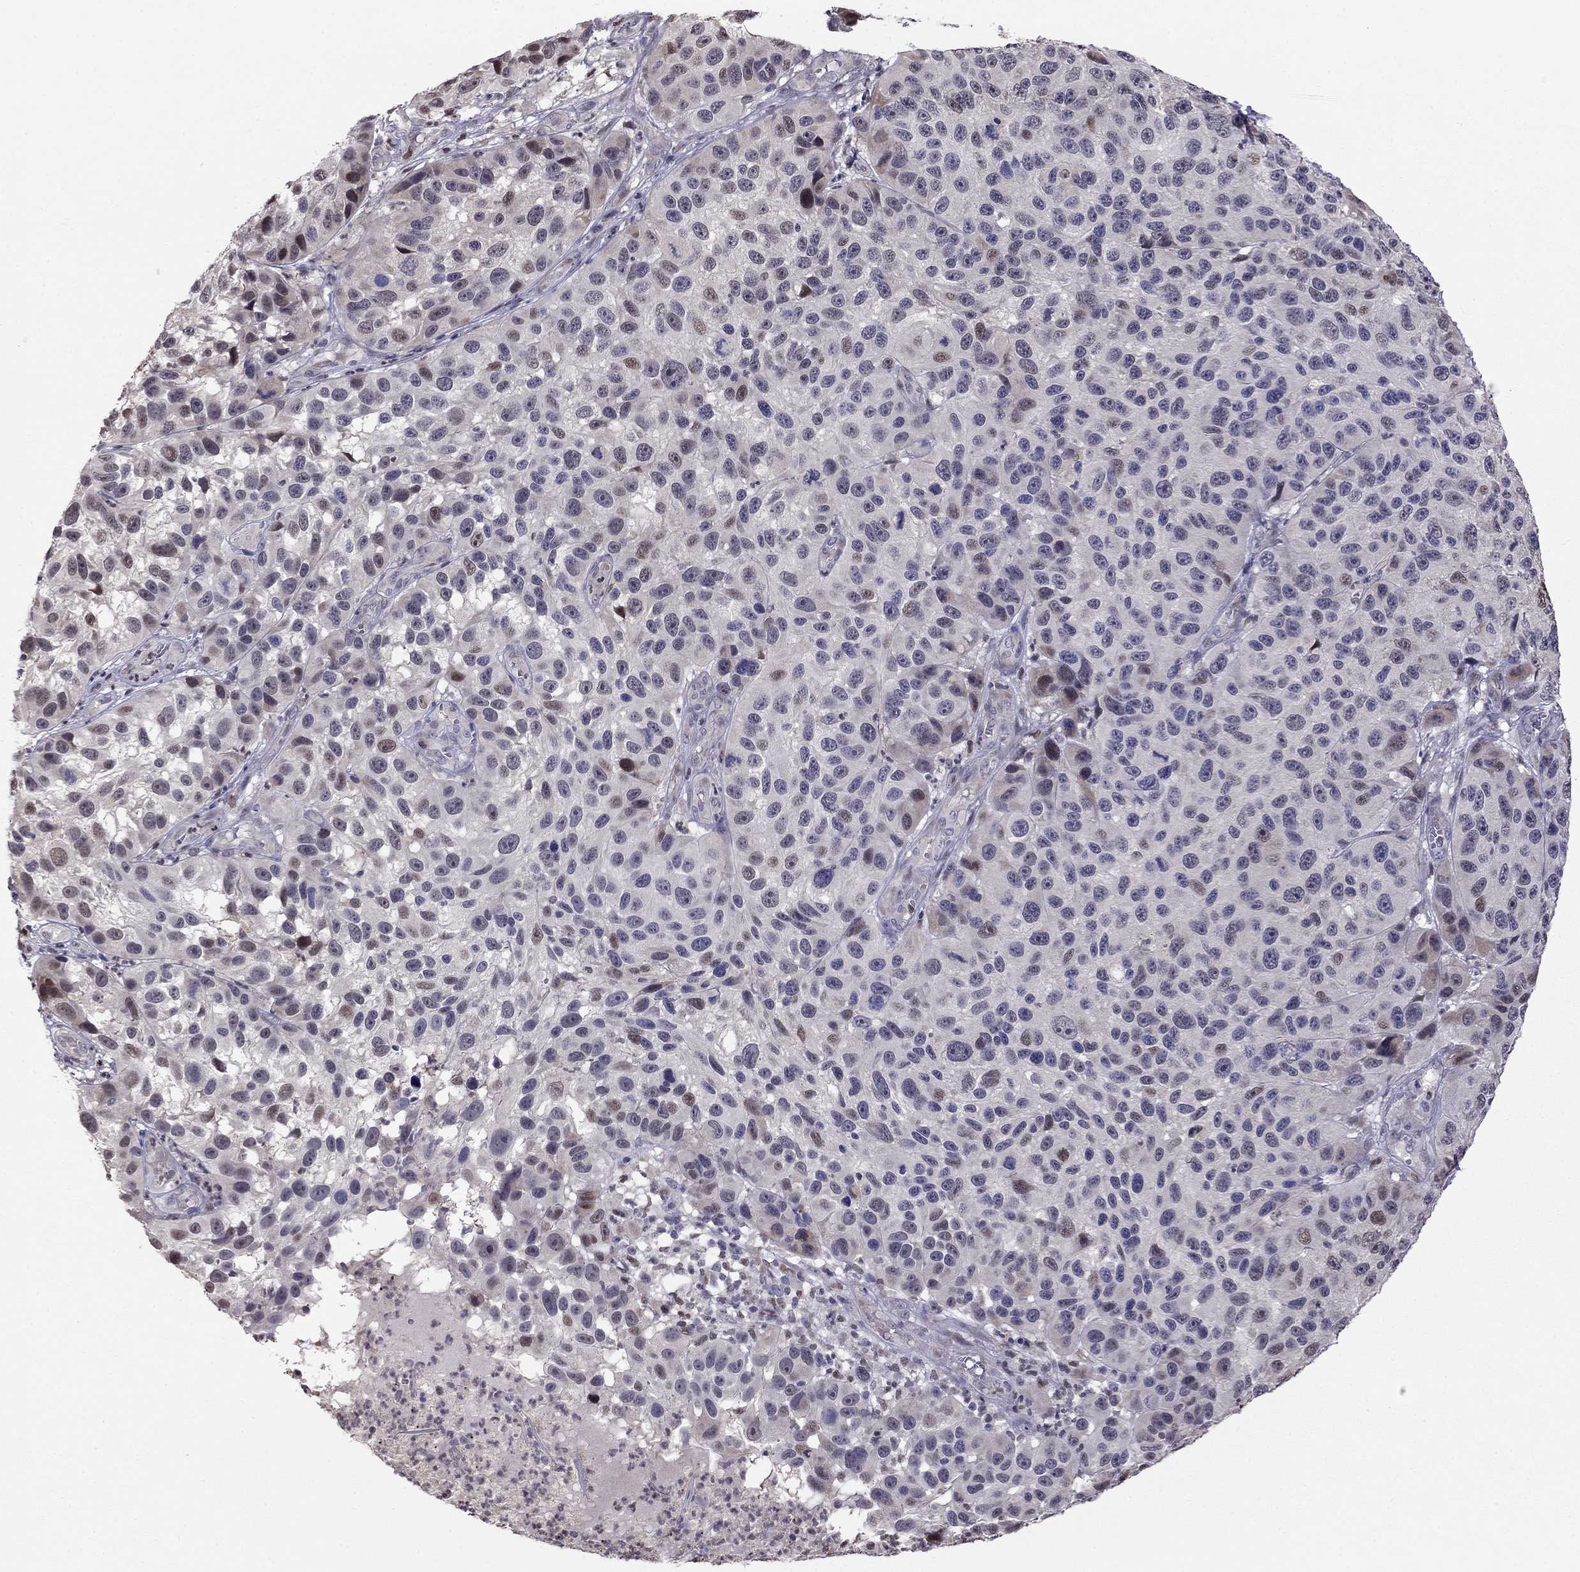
{"staining": {"intensity": "moderate", "quantity": "<25%", "location": "nuclear"}, "tissue": "melanoma", "cell_type": "Tumor cells", "image_type": "cancer", "snomed": [{"axis": "morphology", "description": "Malignant melanoma, NOS"}, {"axis": "topography", "description": "Skin"}], "caption": "Immunohistochemical staining of malignant melanoma displays low levels of moderate nuclear protein positivity in about <25% of tumor cells. The protein is stained brown, and the nuclei are stained in blue (DAB (3,3'-diaminobenzidine) IHC with brightfield microscopy, high magnification).", "gene": "LRRC39", "patient": {"sex": "male", "age": 53}}